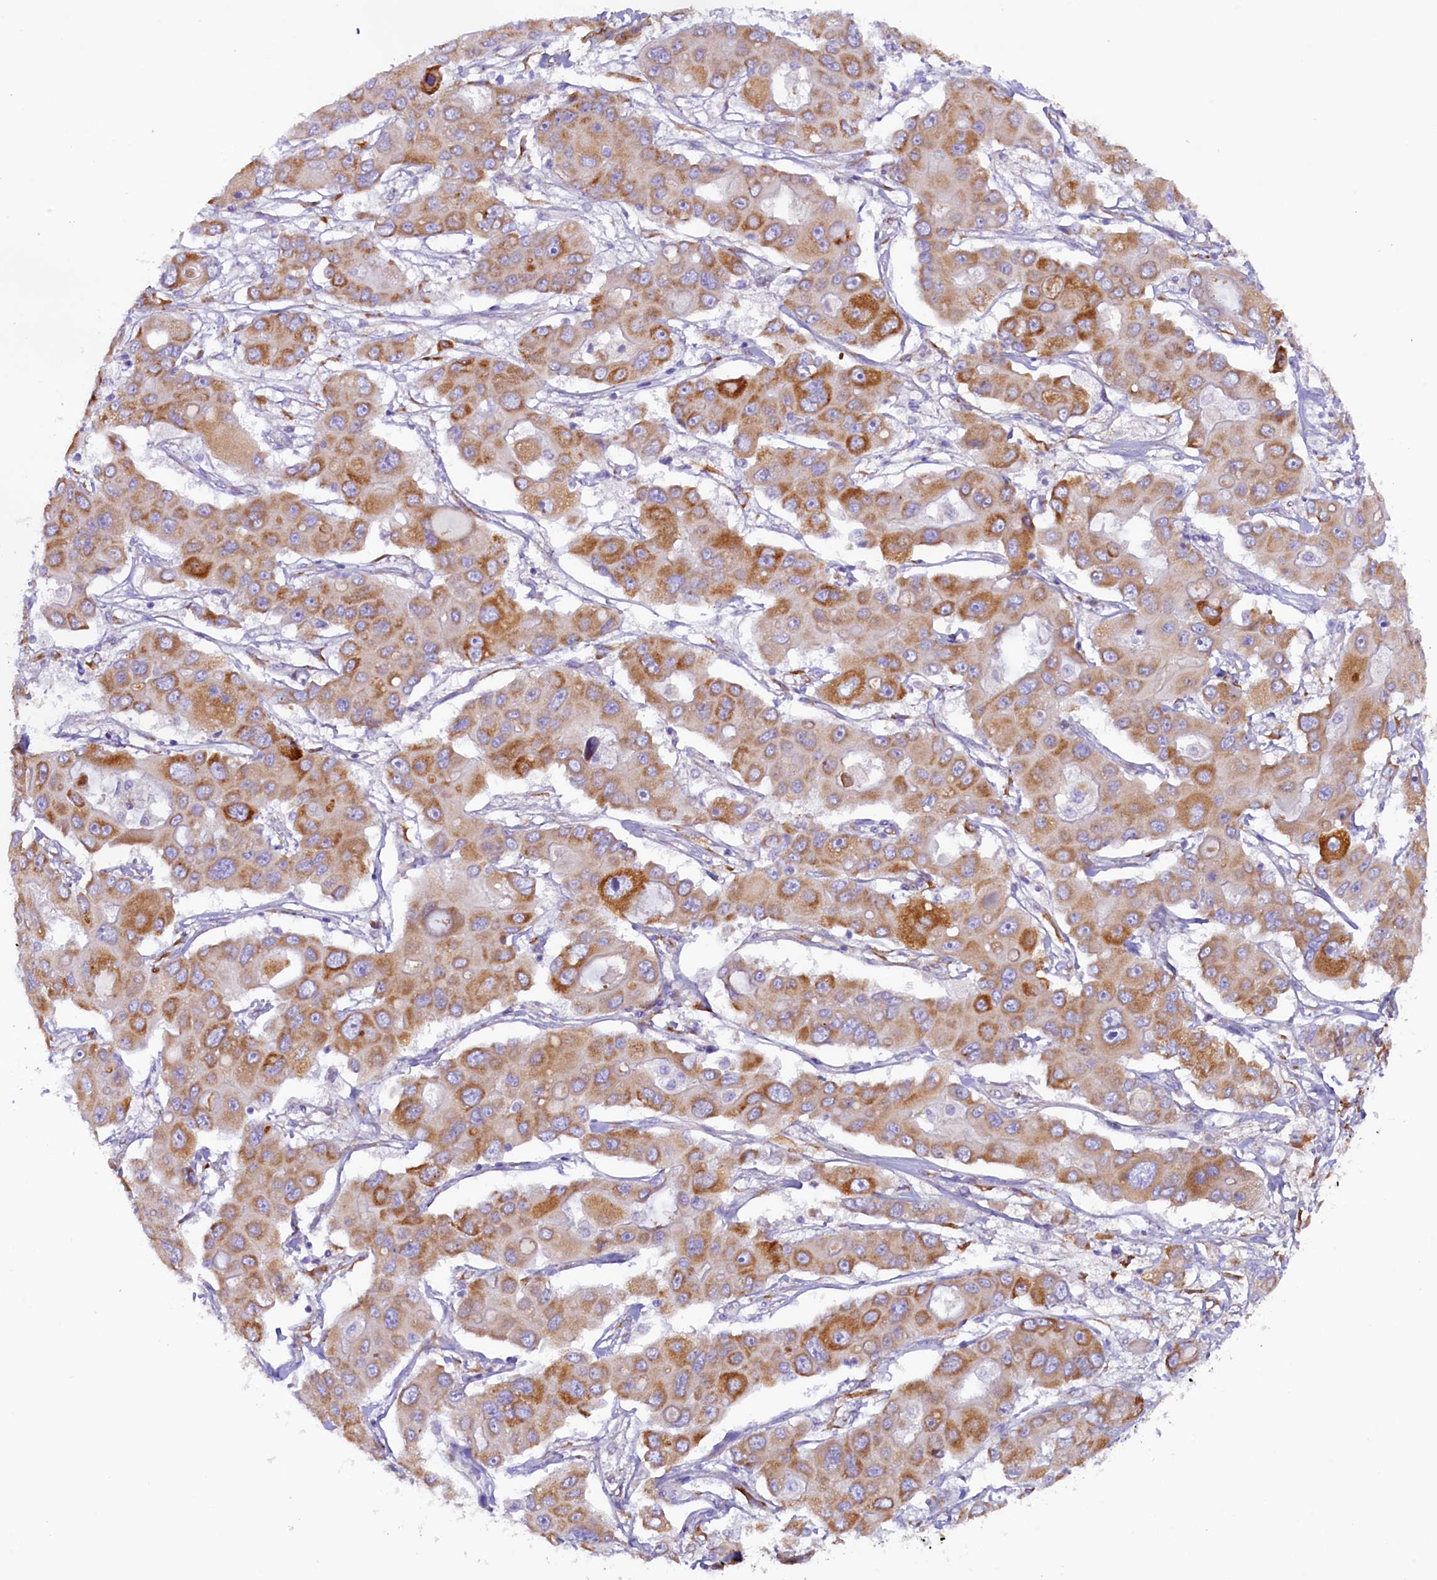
{"staining": {"intensity": "moderate", "quantity": ">75%", "location": "cytoplasmic/membranous"}, "tissue": "liver cancer", "cell_type": "Tumor cells", "image_type": "cancer", "snomed": [{"axis": "morphology", "description": "Cholangiocarcinoma"}, {"axis": "topography", "description": "Liver"}], "caption": "There is medium levels of moderate cytoplasmic/membranous positivity in tumor cells of cholangiocarcinoma (liver), as demonstrated by immunohistochemical staining (brown color).", "gene": "SSC5D", "patient": {"sex": "male", "age": 67}}